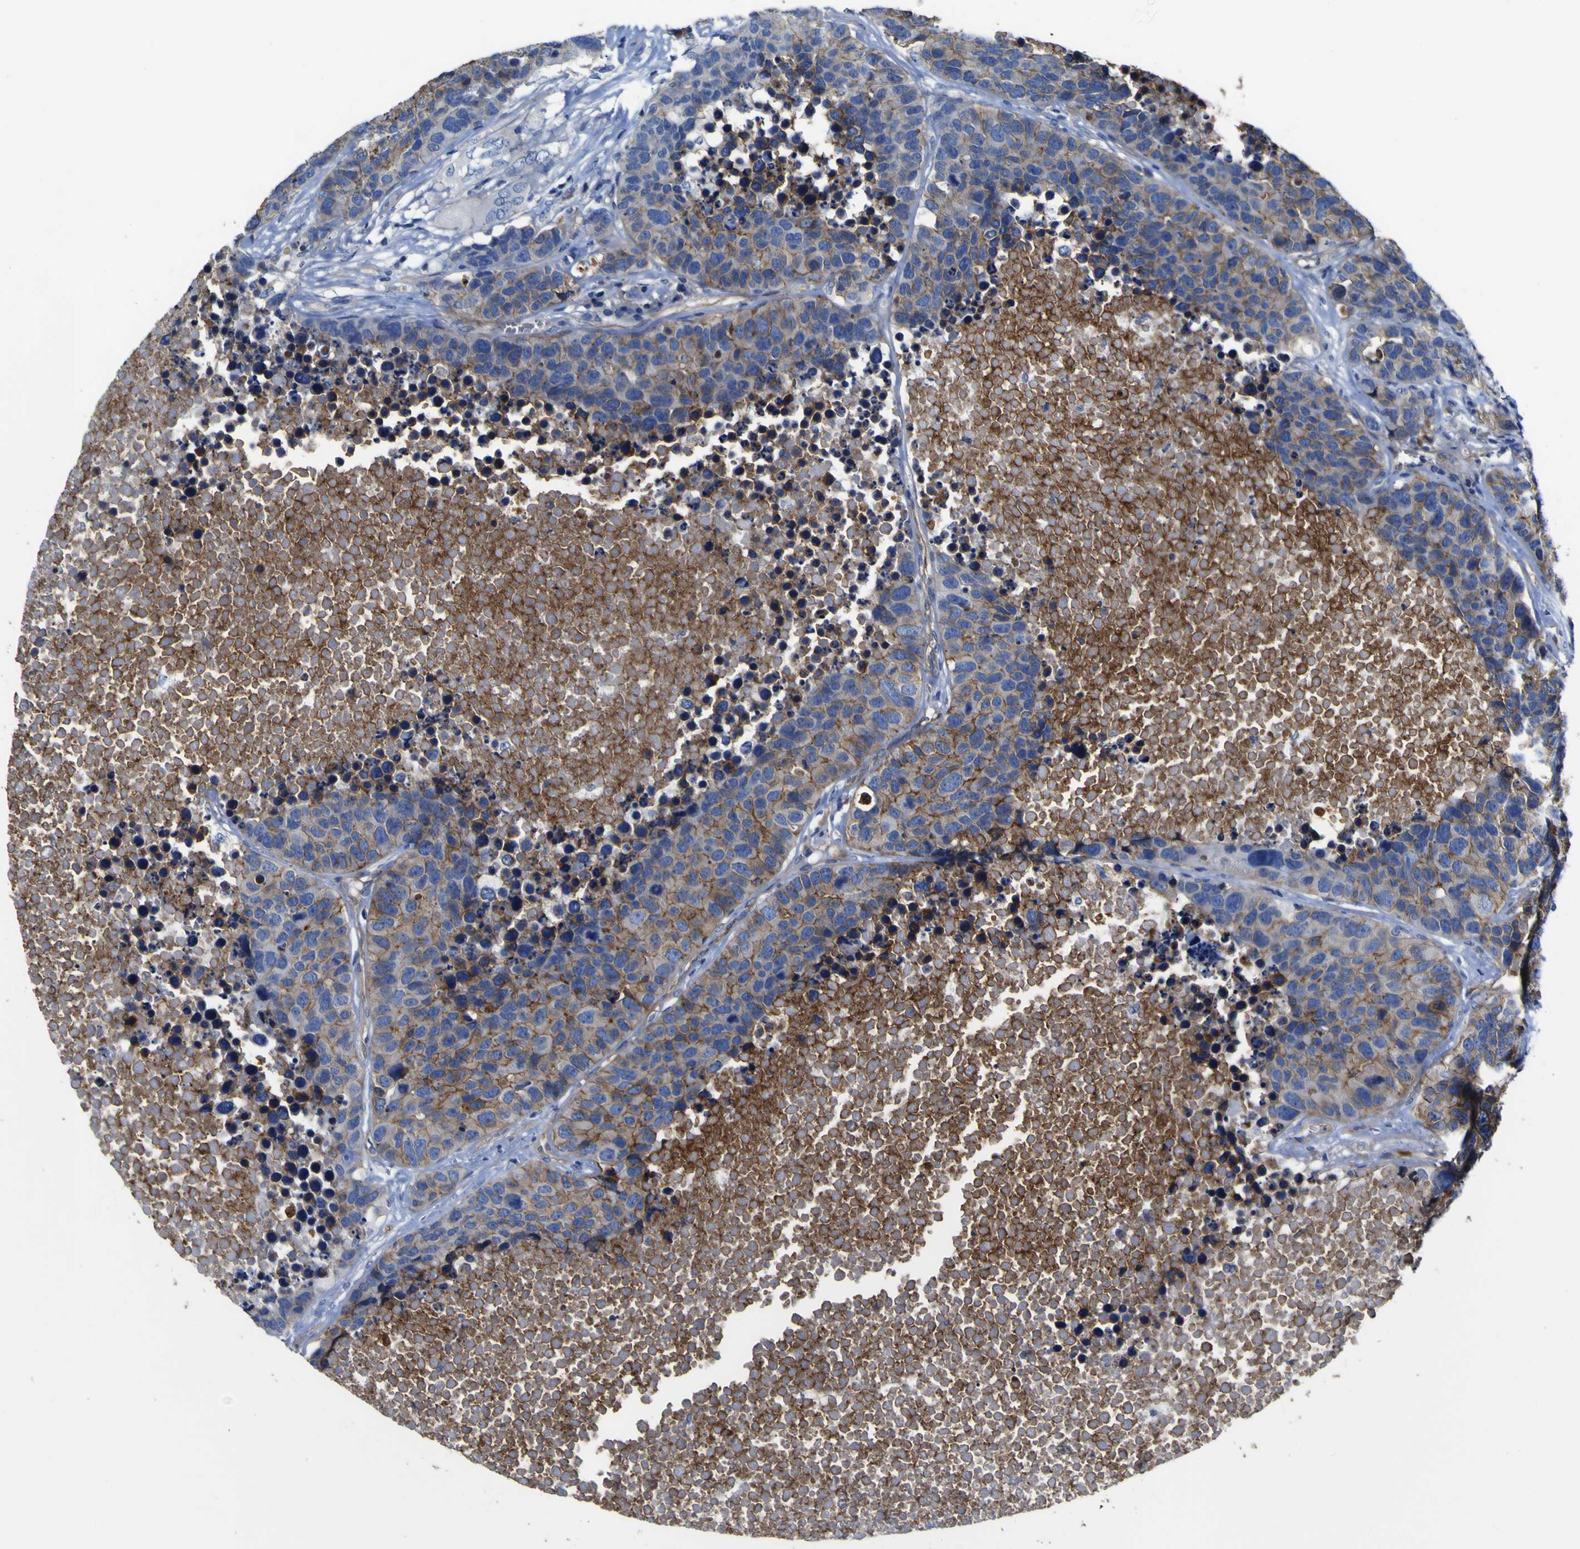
{"staining": {"intensity": "moderate", "quantity": ">75%", "location": "cytoplasmic/membranous"}, "tissue": "carcinoid", "cell_type": "Tumor cells", "image_type": "cancer", "snomed": [{"axis": "morphology", "description": "Carcinoid, malignant, NOS"}, {"axis": "topography", "description": "Lung"}], "caption": "The micrograph shows a brown stain indicating the presence of a protein in the cytoplasmic/membranous of tumor cells in malignant carcinoid. (DAB IHC, brown staining for protein, blue staining for nuclei).", "gene": "CD151", "patient": {"sex": "male", "age": 60}}